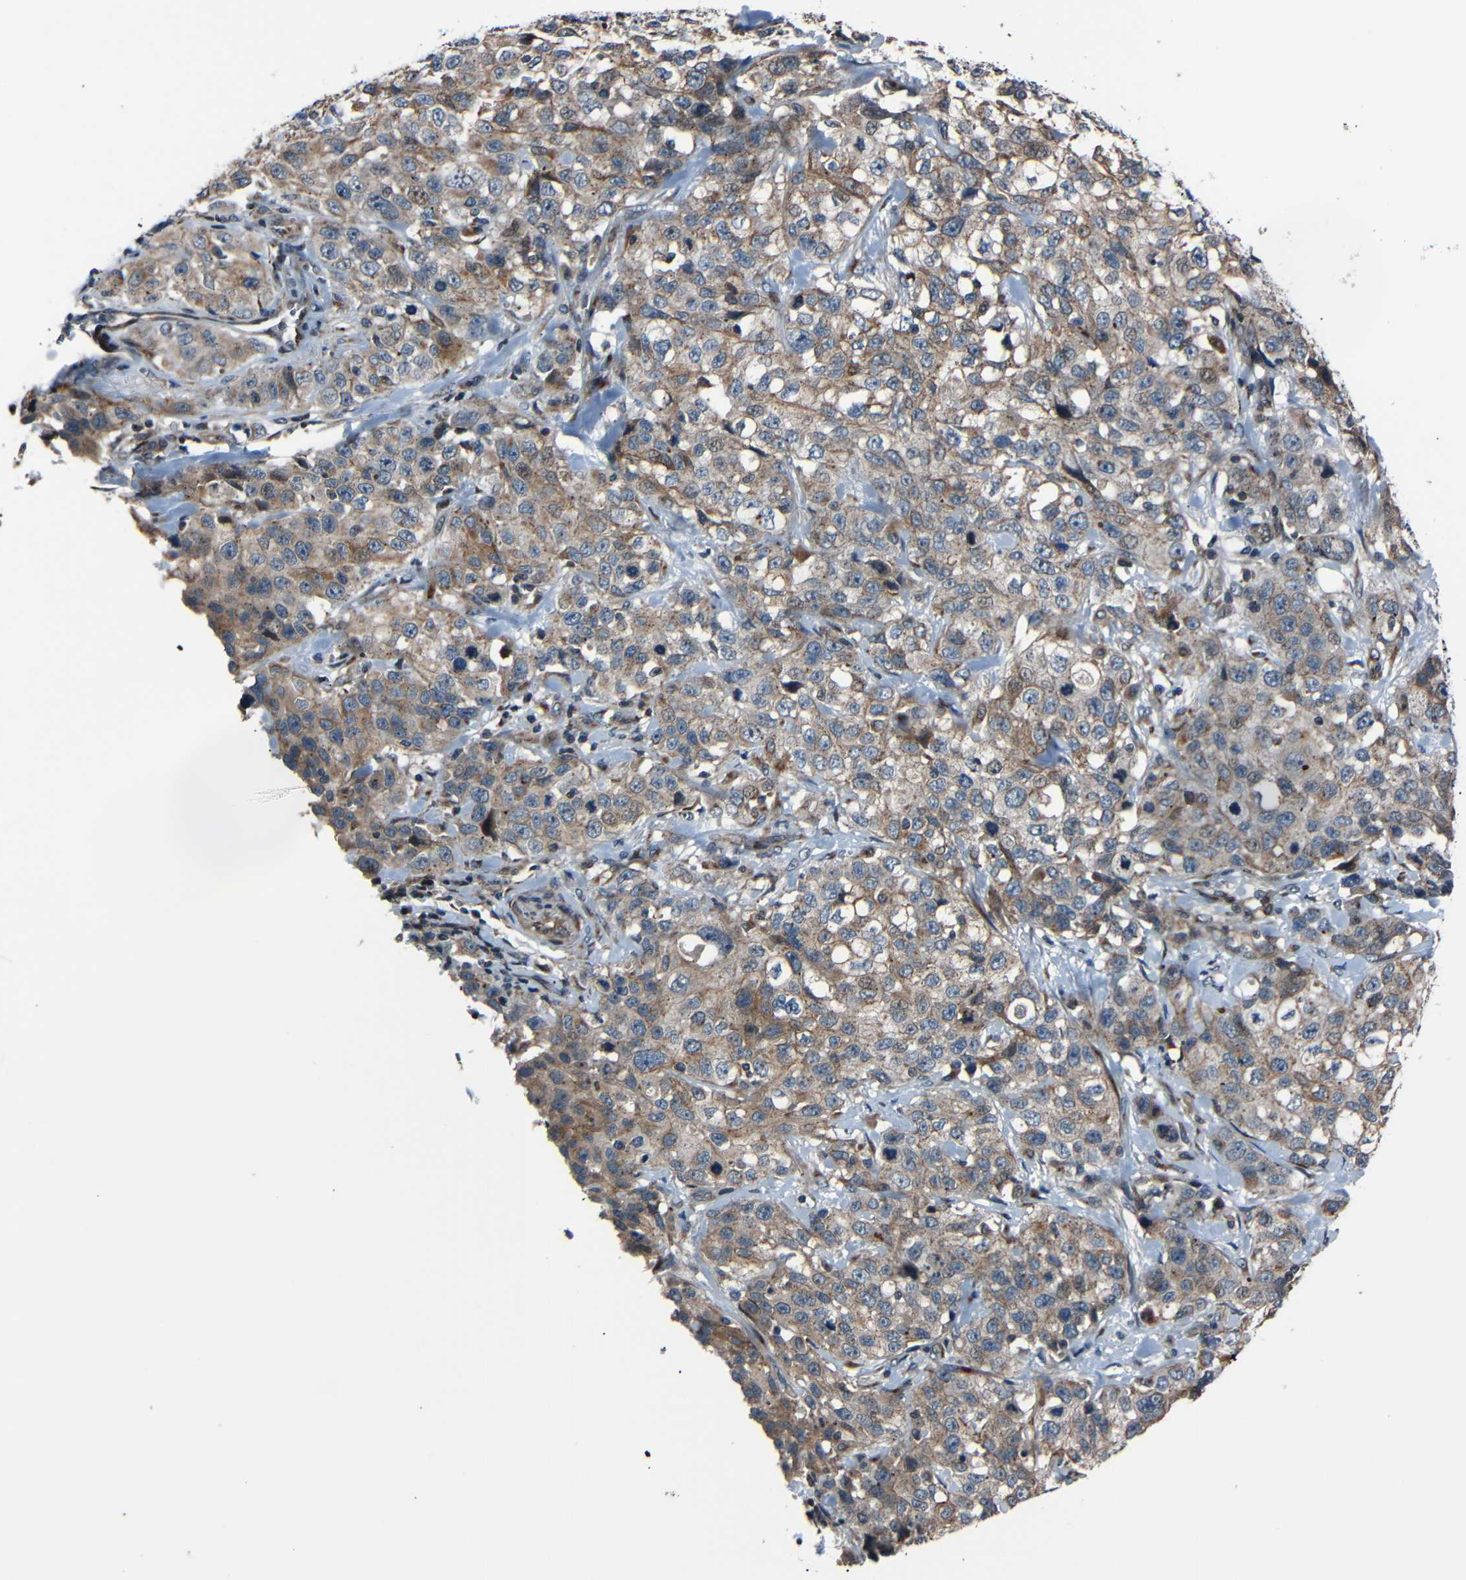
{"staining": {"intensity": "weak", "quantity": ">75%", "location": "cytoplasmic/membranous"}, "tissue": "stomach cancer", "cell_type": "Tumor cells", "image_type": "cancer", "snomed": [{"axis": "morphology", "description": "Normal tissue, NOS"}, {"axis": "morphology", "description": "Adenocarcinoma, NOS"}, {"axis": "topography", "description": "Stomach"}], "caption": "Immunohistochemical staining of adenocarcinoma (stomach) displays low levels of weak cytoplasmic/membranous protein expression in approximately >75% of tumor cells.", "gene": "AKAP9", "patient": {"sex": "male", "age": 48}}